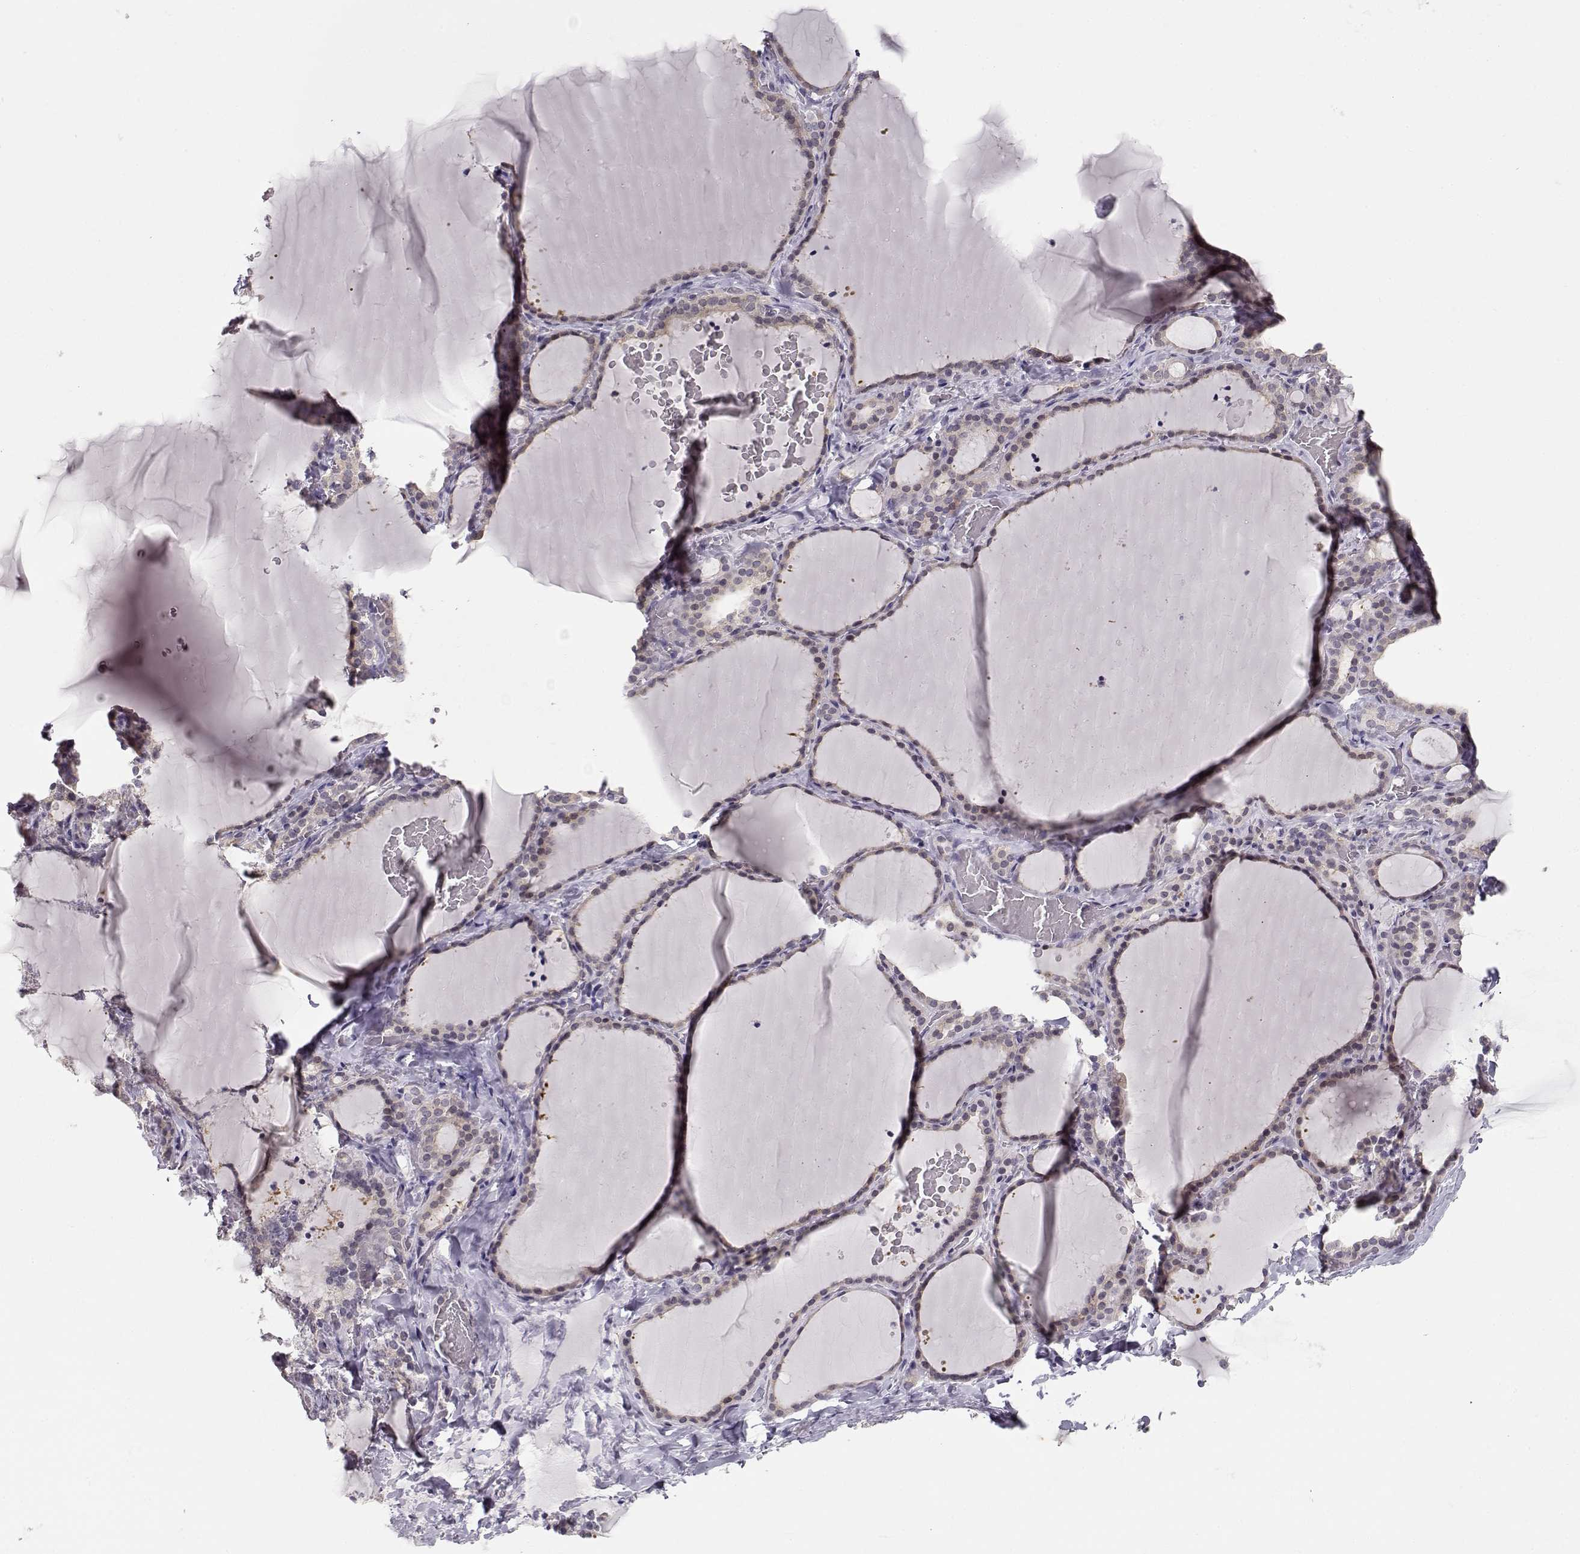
{"staining": {"intensity": "negative", "quantity": "none", "location": "none"}, "tissue": "thyroid gland", "cell_type": "Glandular cells", "image_type": "normal", "snomed": [{"axis": "morphology", "description": "Normal tissue, NOS"}, {"axis": "topography", "description": "Thyroid gland"}], "caption": "IHC micrograph of unremarkable thyroid gland: thyroid gland stained with DAB (3,3'-diaminobenzidine) shows no significant protein expression in glandular cells.", "gene": "TEPP", "patient": {"sex": "female", "age": 22}}